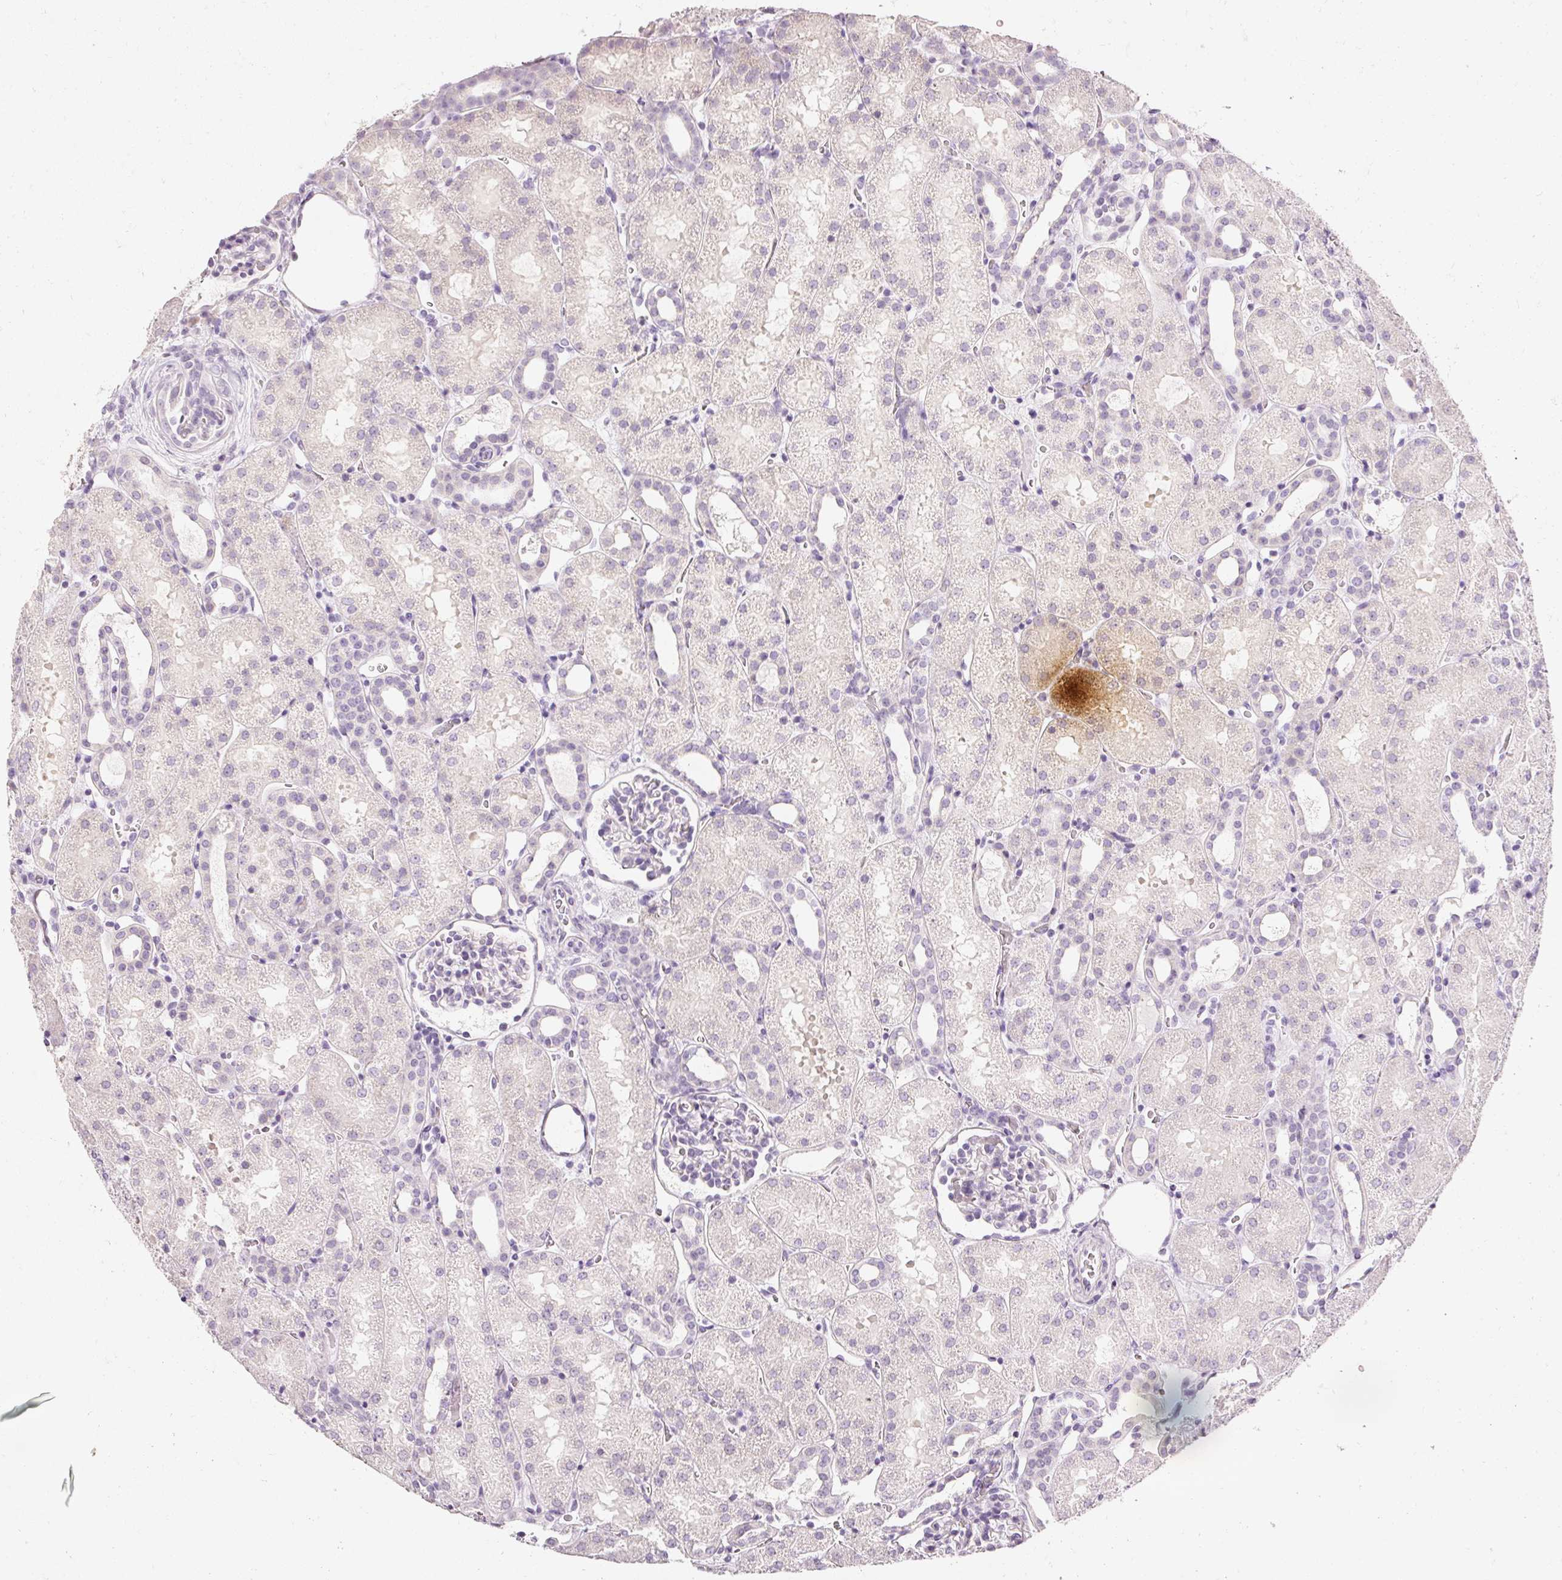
{"staining": {"intensity": "negative", "quantity": "none", "location": "none"}, "tissue": "kidney", "cell_type": "Cells in glomeruli", "image_type": "normal", "snomed": [{"axis": "morphology", "description": "Normal tissue, NOS"}, {"axis": "topography", "description": "Kidney"}], "caption": "Unremarkable kidney was stained to show a protein in brown. There is no significant positivity in cells in glomeruli. The staining is performed using DAB (3,3'-diaminobenzidine) brown chromogen with nuclei counter-stained in using hematoxylin.", "gene": "ELAVL3", "patient": {"sex": "male", "age": 2}}